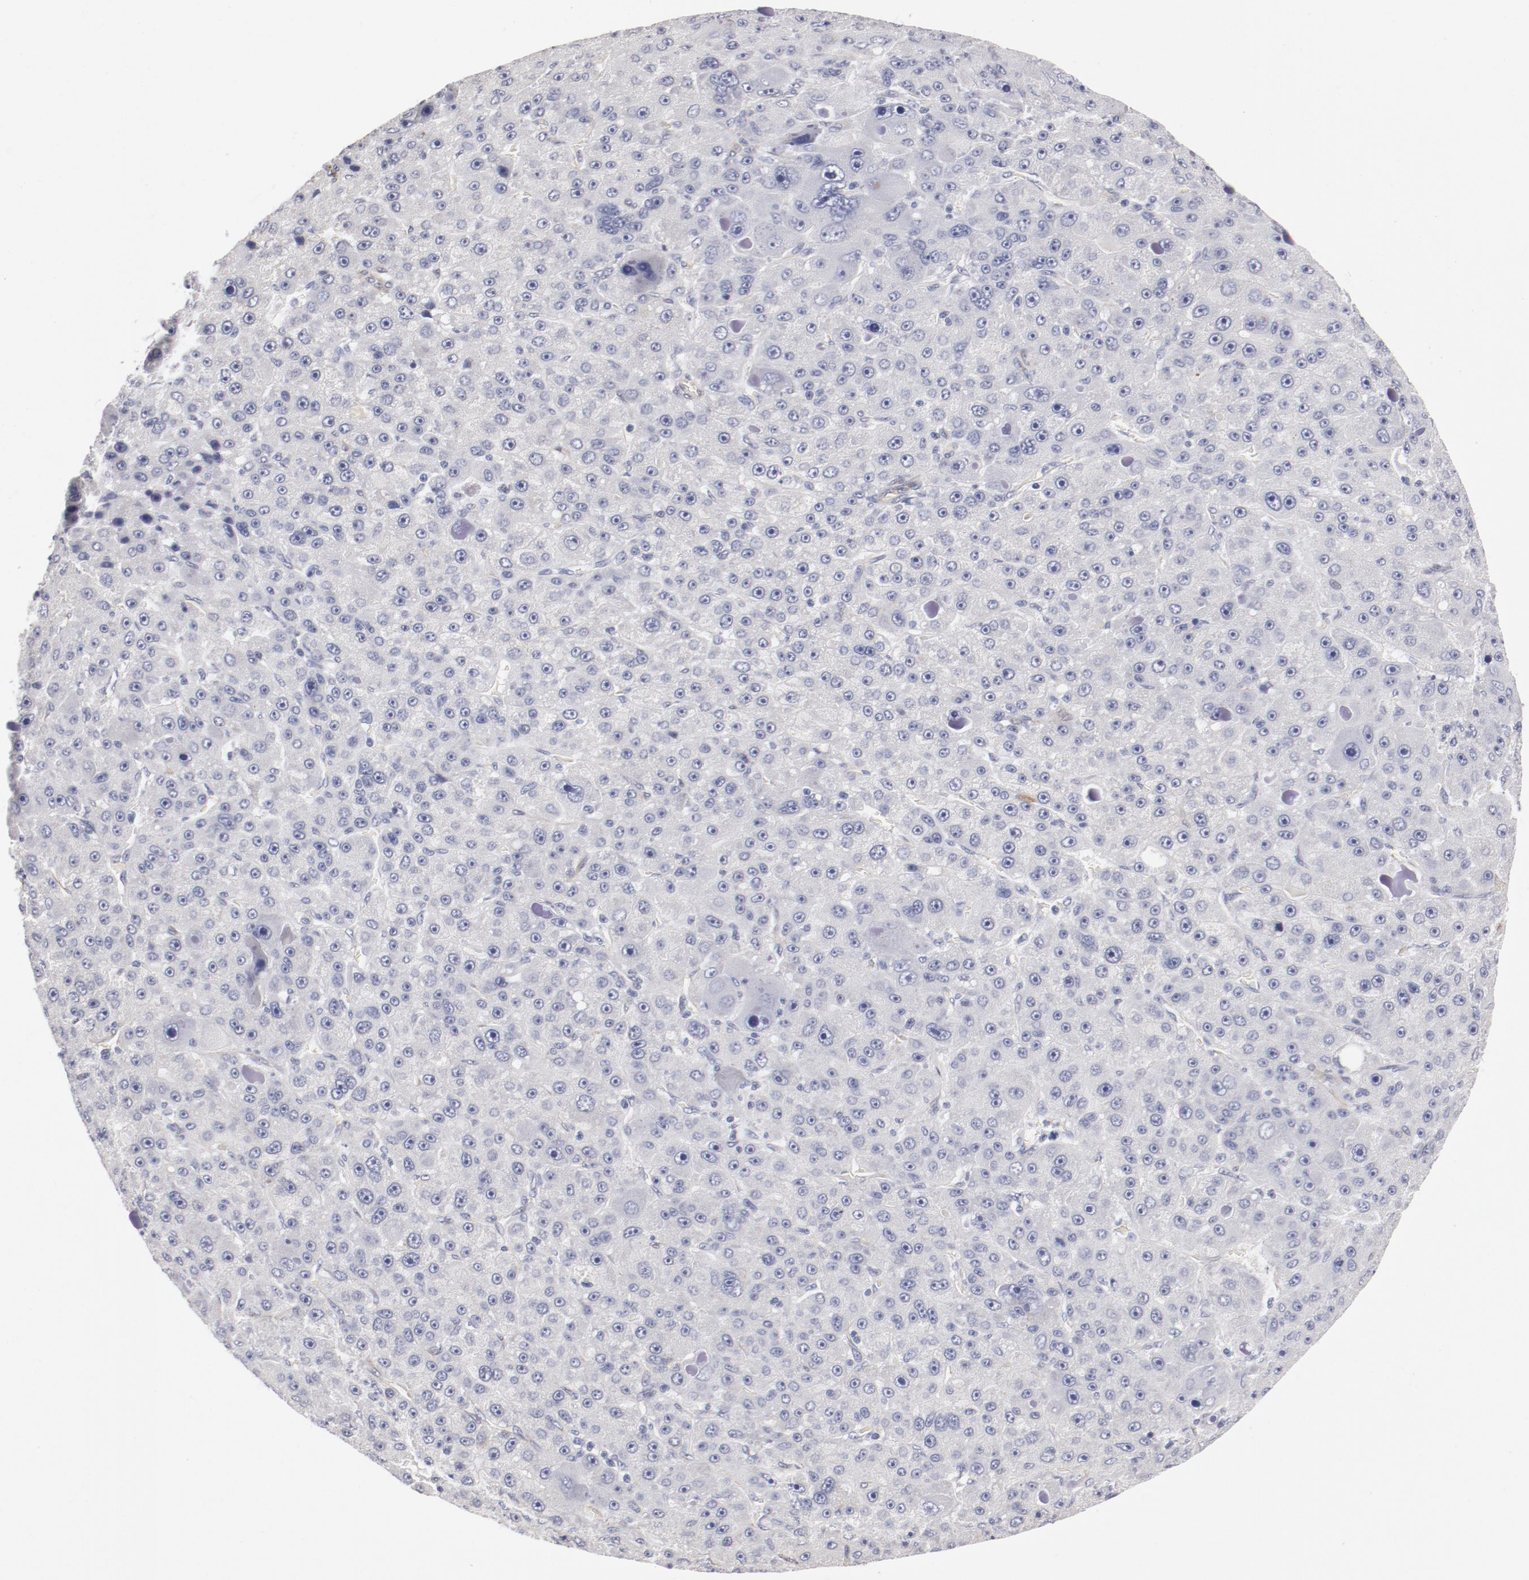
{"staining": {"intensity": "negative", "quantity": "none", "location": "none"}, "tissue": "liver cancer", "cell_type": "Tumor cells", "image_type": "cancer", "snomed": [{"axis": "morphology", "description": "Carcinoma, Hepatocellular, NOS"}, {"axis": "topography", "description": "Liver"}], "caption": "This image is of liver cancer stained with IHC to label a protein in brown with the nuclei are counter-stained blue. There is no expression in tumor cells. The staining is performed using DAB brown chromogen with nuclei counter-stained in using hematoxylin.", "gene": "LAX1", "patient": {"sex": "male", "age": 76}}